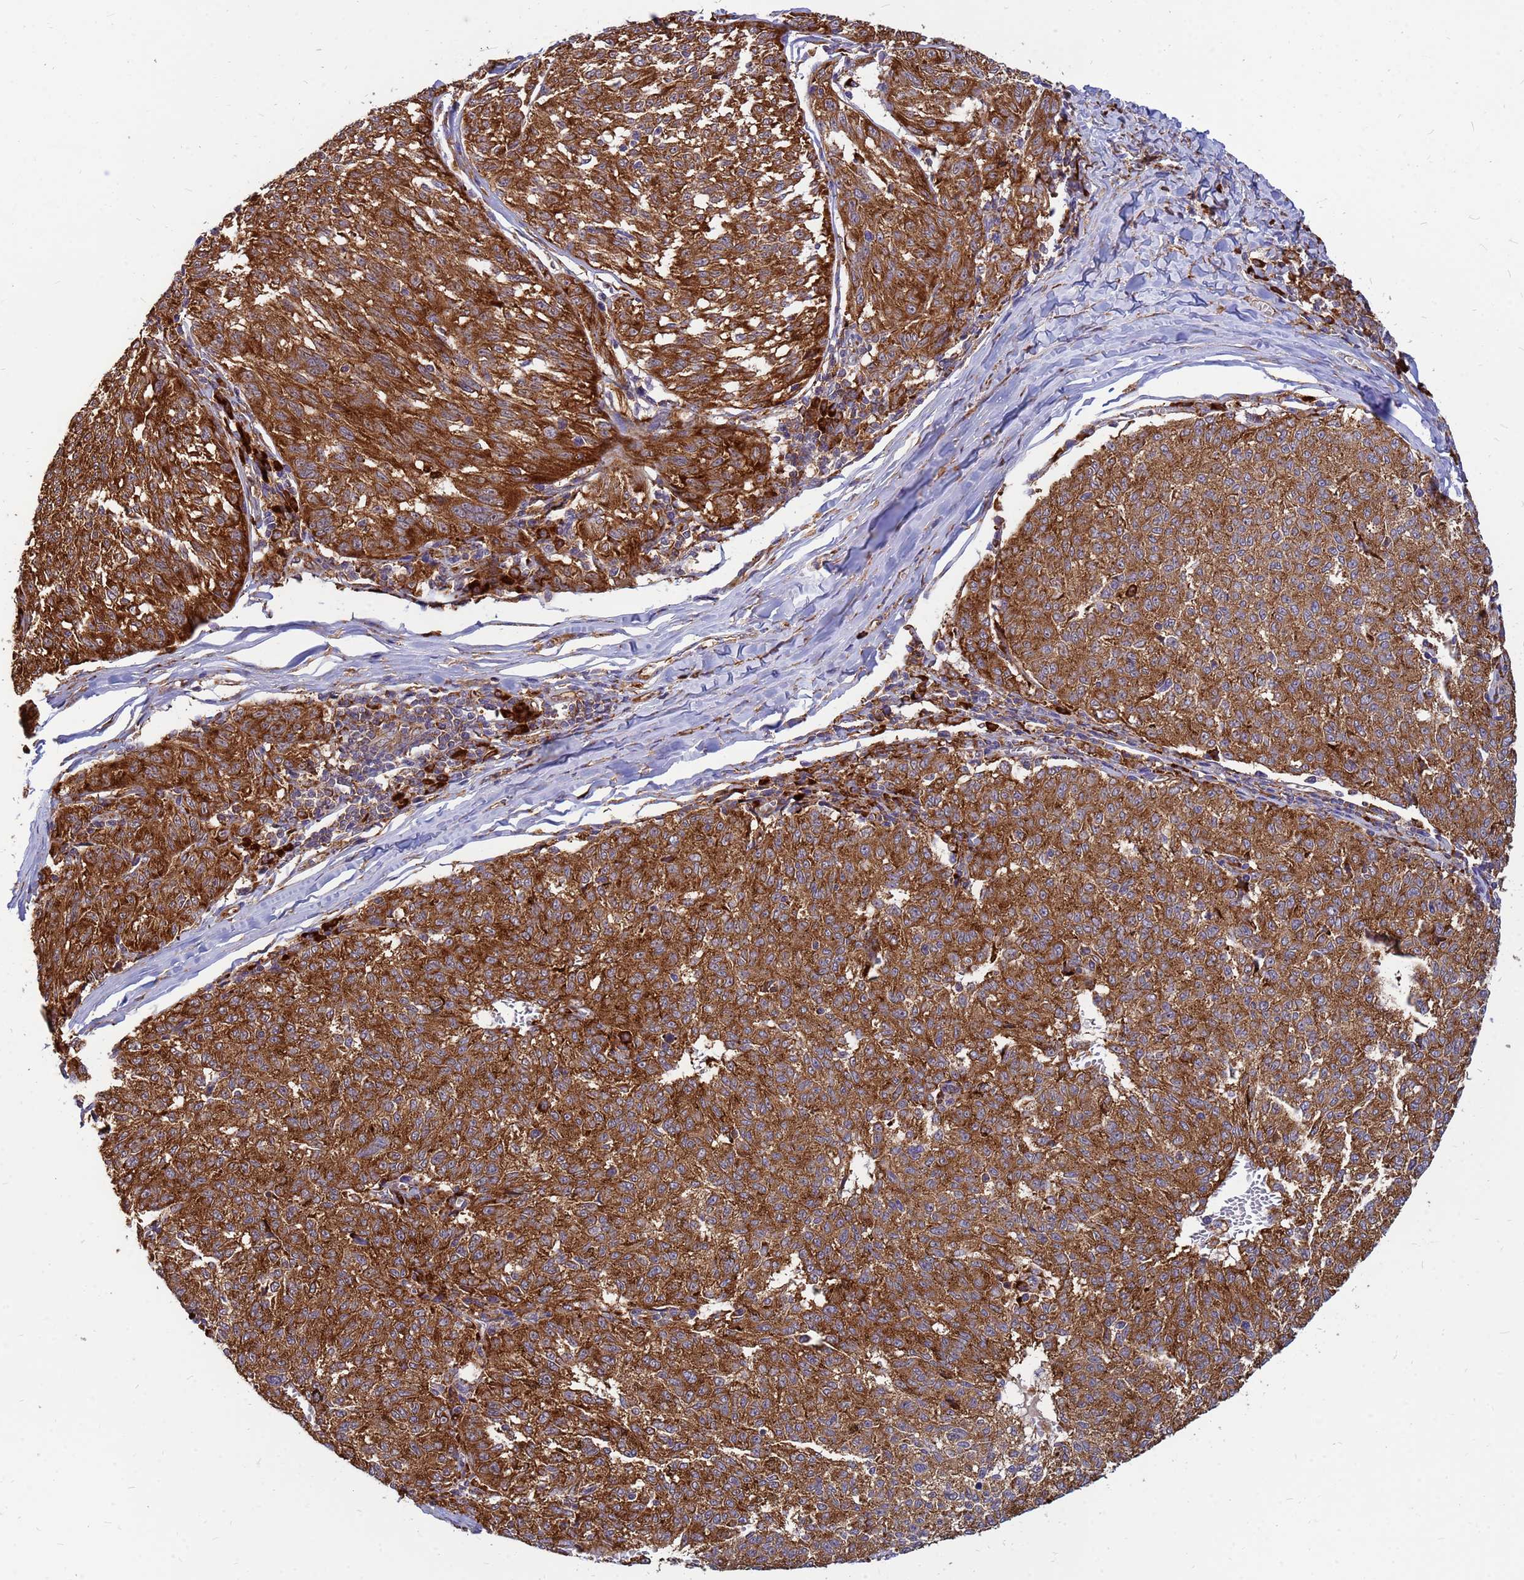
{"staining": {"intensity": "strong", "quantity": ">75%", "location": "cytoplasmic/membranous"}, "tissue": "melanoma", "cell_type": "Tumor cells", "image_type": "cancer", "snomed": [{"axis": "morphology", "description": "Malignant melanoma, NOS"}, {"axis": "topography", "description": "Skin"}], "caption": "IHC micrograph of neoplastic tissue: human malignant melanoma stained using IHC shows high levels of strong protein expression localized specifically in the cytoplasmic/membranous of tumor cells, appearing as a cytoplasmic/membranous brown color.", "gene": "RPL8", "patient": {"sex": "female", "age": 72}}